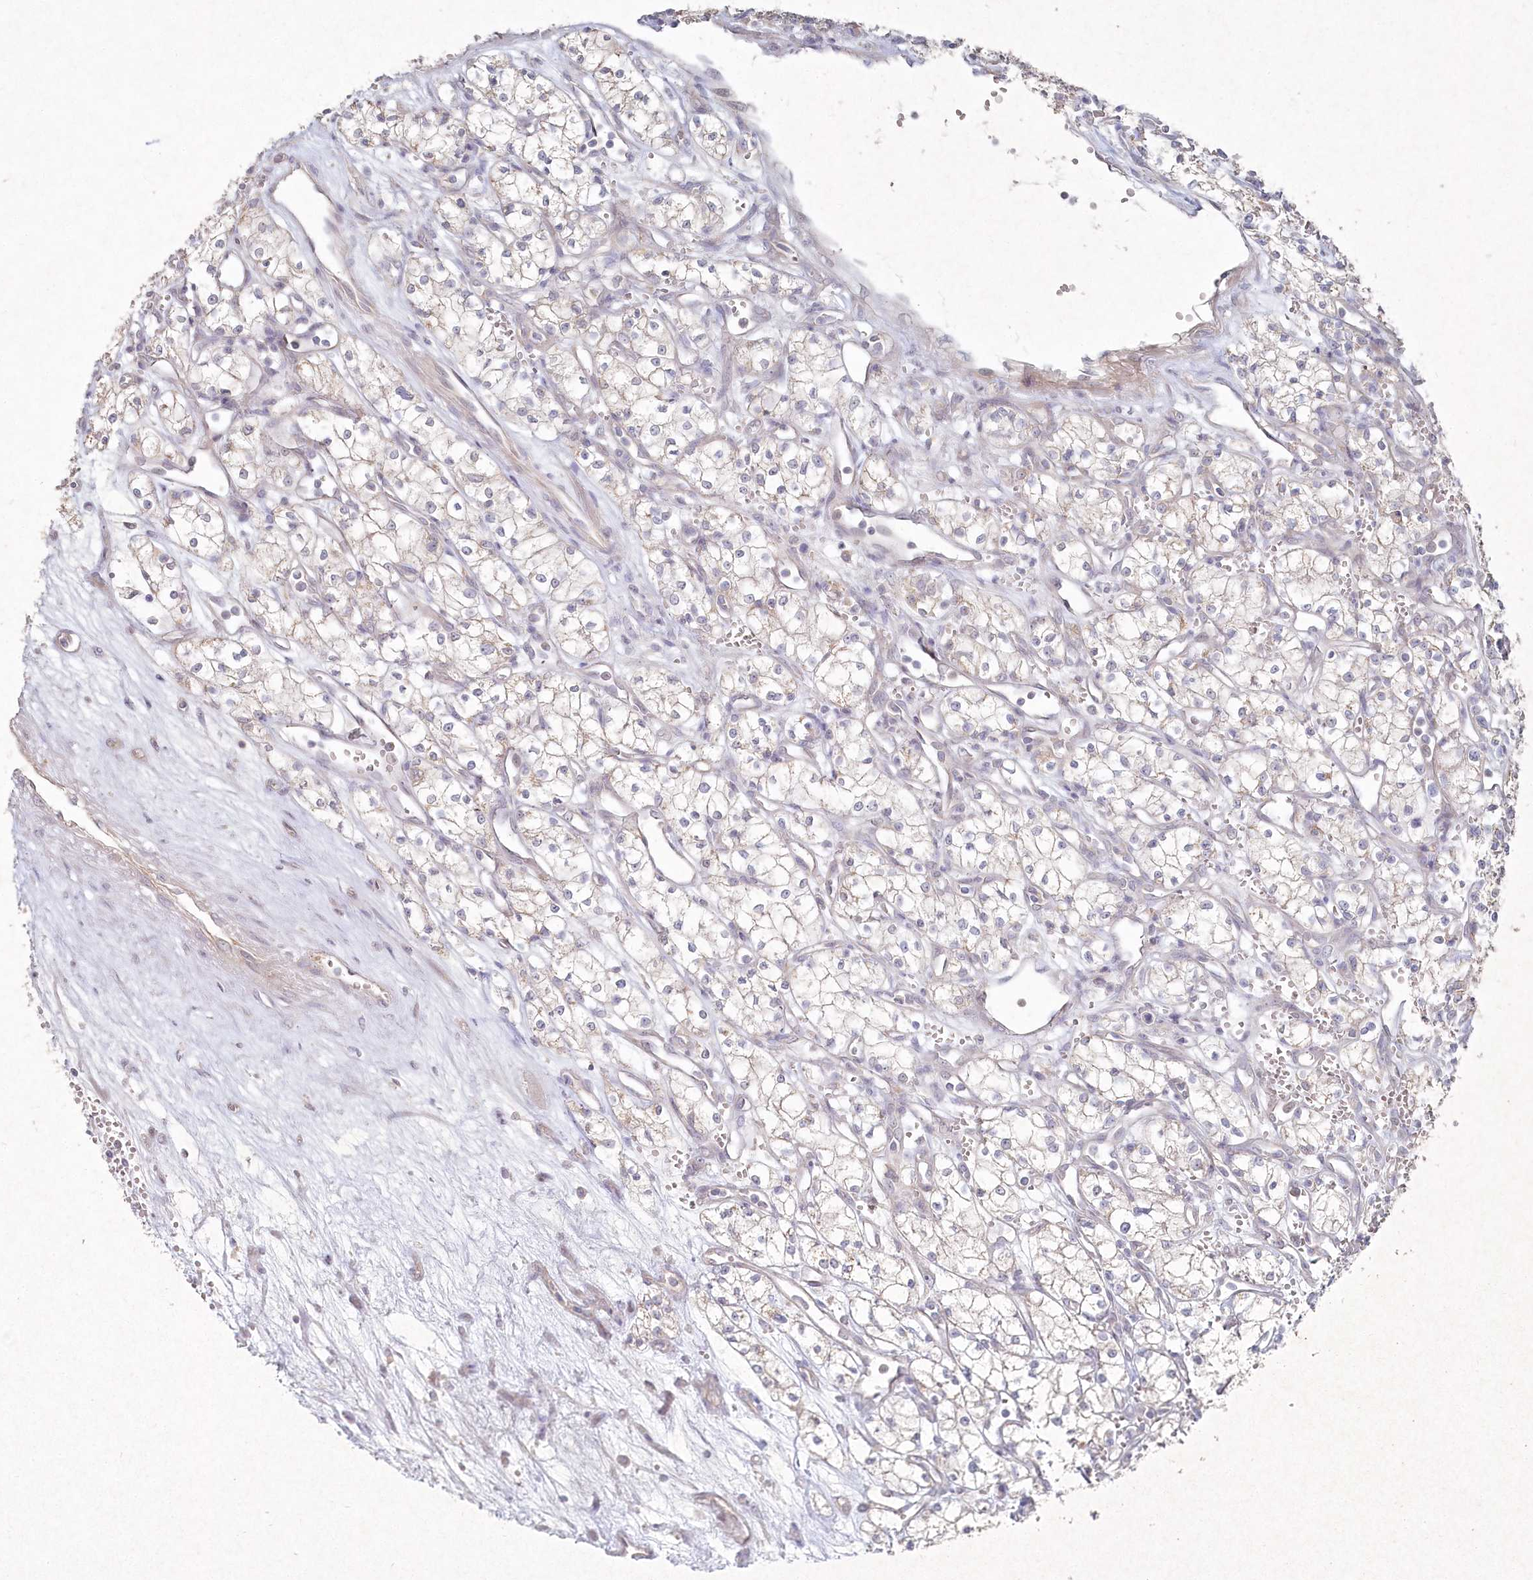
{"staining": {"intensity": "negative", "quantity": "none", "location": "none"}, "tissue": "renal cancer", "cell_type": "Tumor cells", "image_type": "cancer", "snomed": [{"axis": "morphology", "description": "Adenocarcinoma, NOS"}, {"axis": "topography", "description": "Kidney"}], "caption": "DAB (3,3'-diaminobenzidine) immunohistochemical staining of renal cancer exhibits no significant expression in tumor cells.", "gene": "TGFBRAP1", "patient": {"sex": "male", "age": 59}}